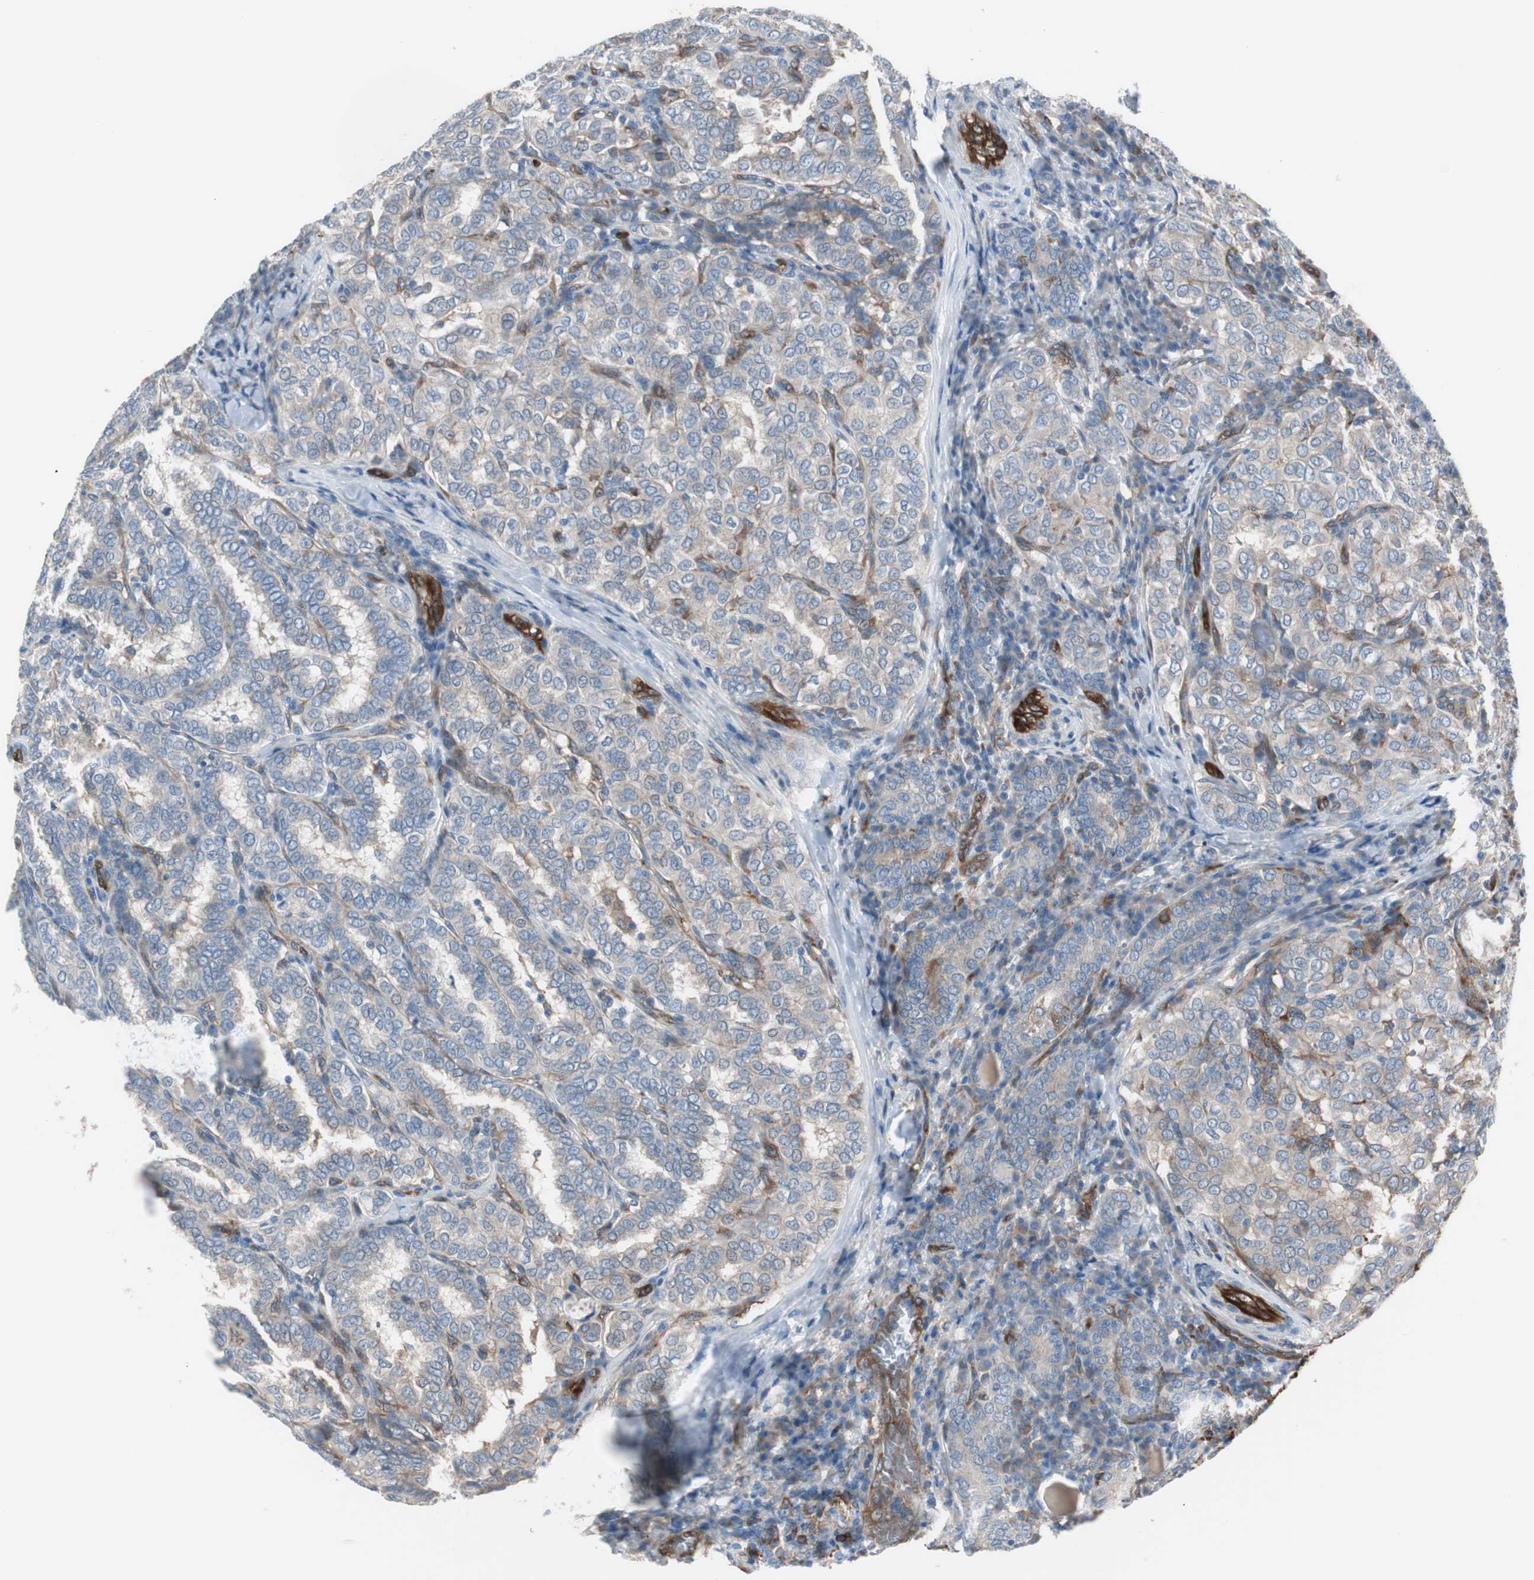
{"staining": {"intensity": "weak", "quantity": "25%-75%", "location": "cytoplasmic/membranous"}, "tissue": "thyroid cancer", "cell_type": "Tumor cells", "image_type": "cancer", "snomed": [{"axis": "morphology", "description": "Papillary adenocarcinoma, NOS"}, {"axis": "topography", "description": "Thyroid gland"}], "caption": "Protein staining of thyroid cancer (papillary adenocarcinoma) tissue reveals weak cytoplasmic/membranous positivity in approximately 25%-75% of tumor cells. (Stains: DAB in brown, nuclei in blue, Microscopy: brightfield microscopy at high magnification).", "gene": "SWAP70", "patient": {"sex": "female", "age": 30}}